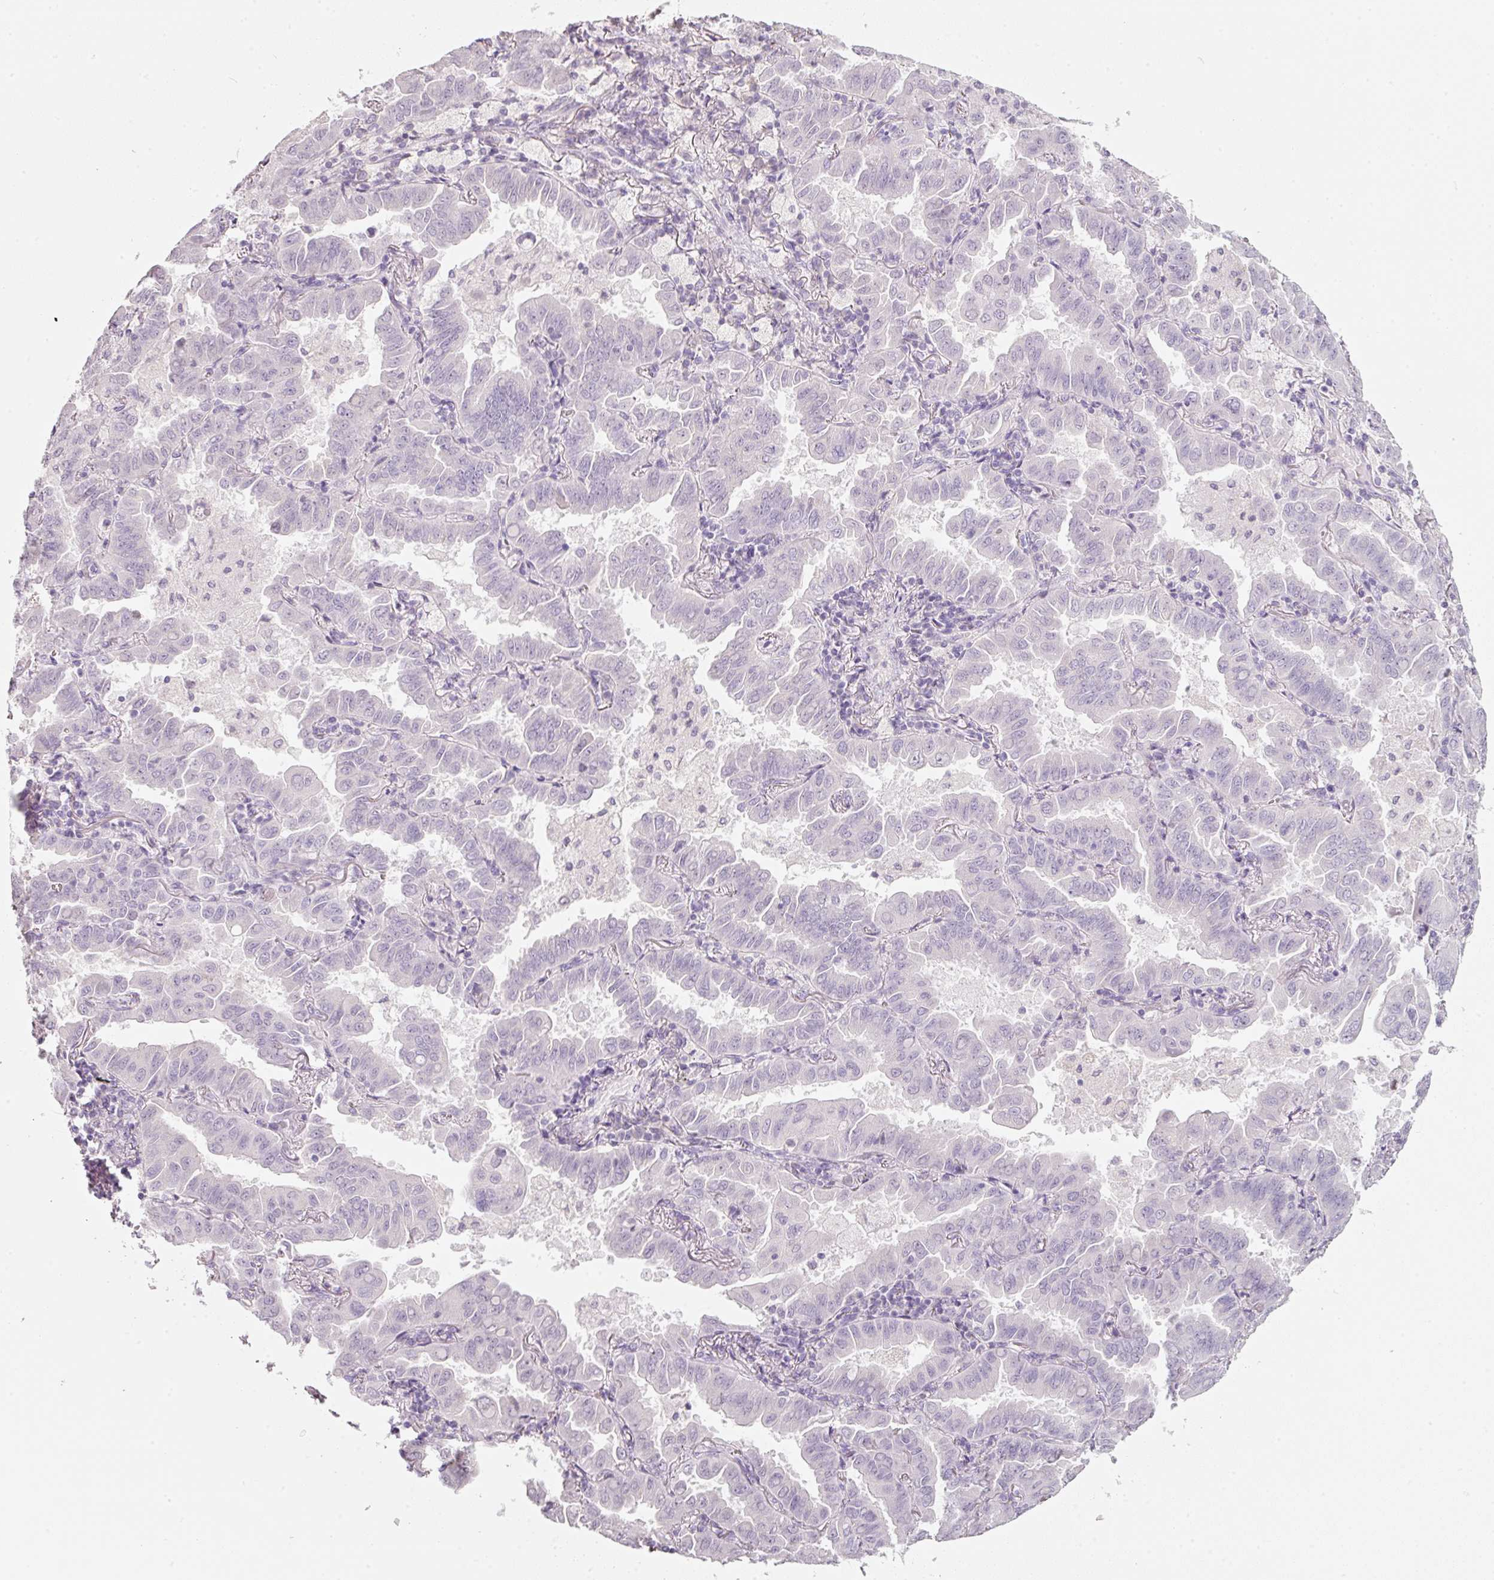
{"staining": {"intensity": "negative", "quantity": "none", "location": "none"}, "tissue": "lung cancer", "cell_type": "Tumor cells", "image_type": "cancer", "snomed": [{"axis": "morphology", "description": "Adenocarcinoma, NOS"}, {"axis": "topography", "description": "Lung"}], "caption": "There is no significant staining in tumor cells of lung cancer.", "gene": "ENSG00000206549", "patient": {"sex": "male", "age": 64}}